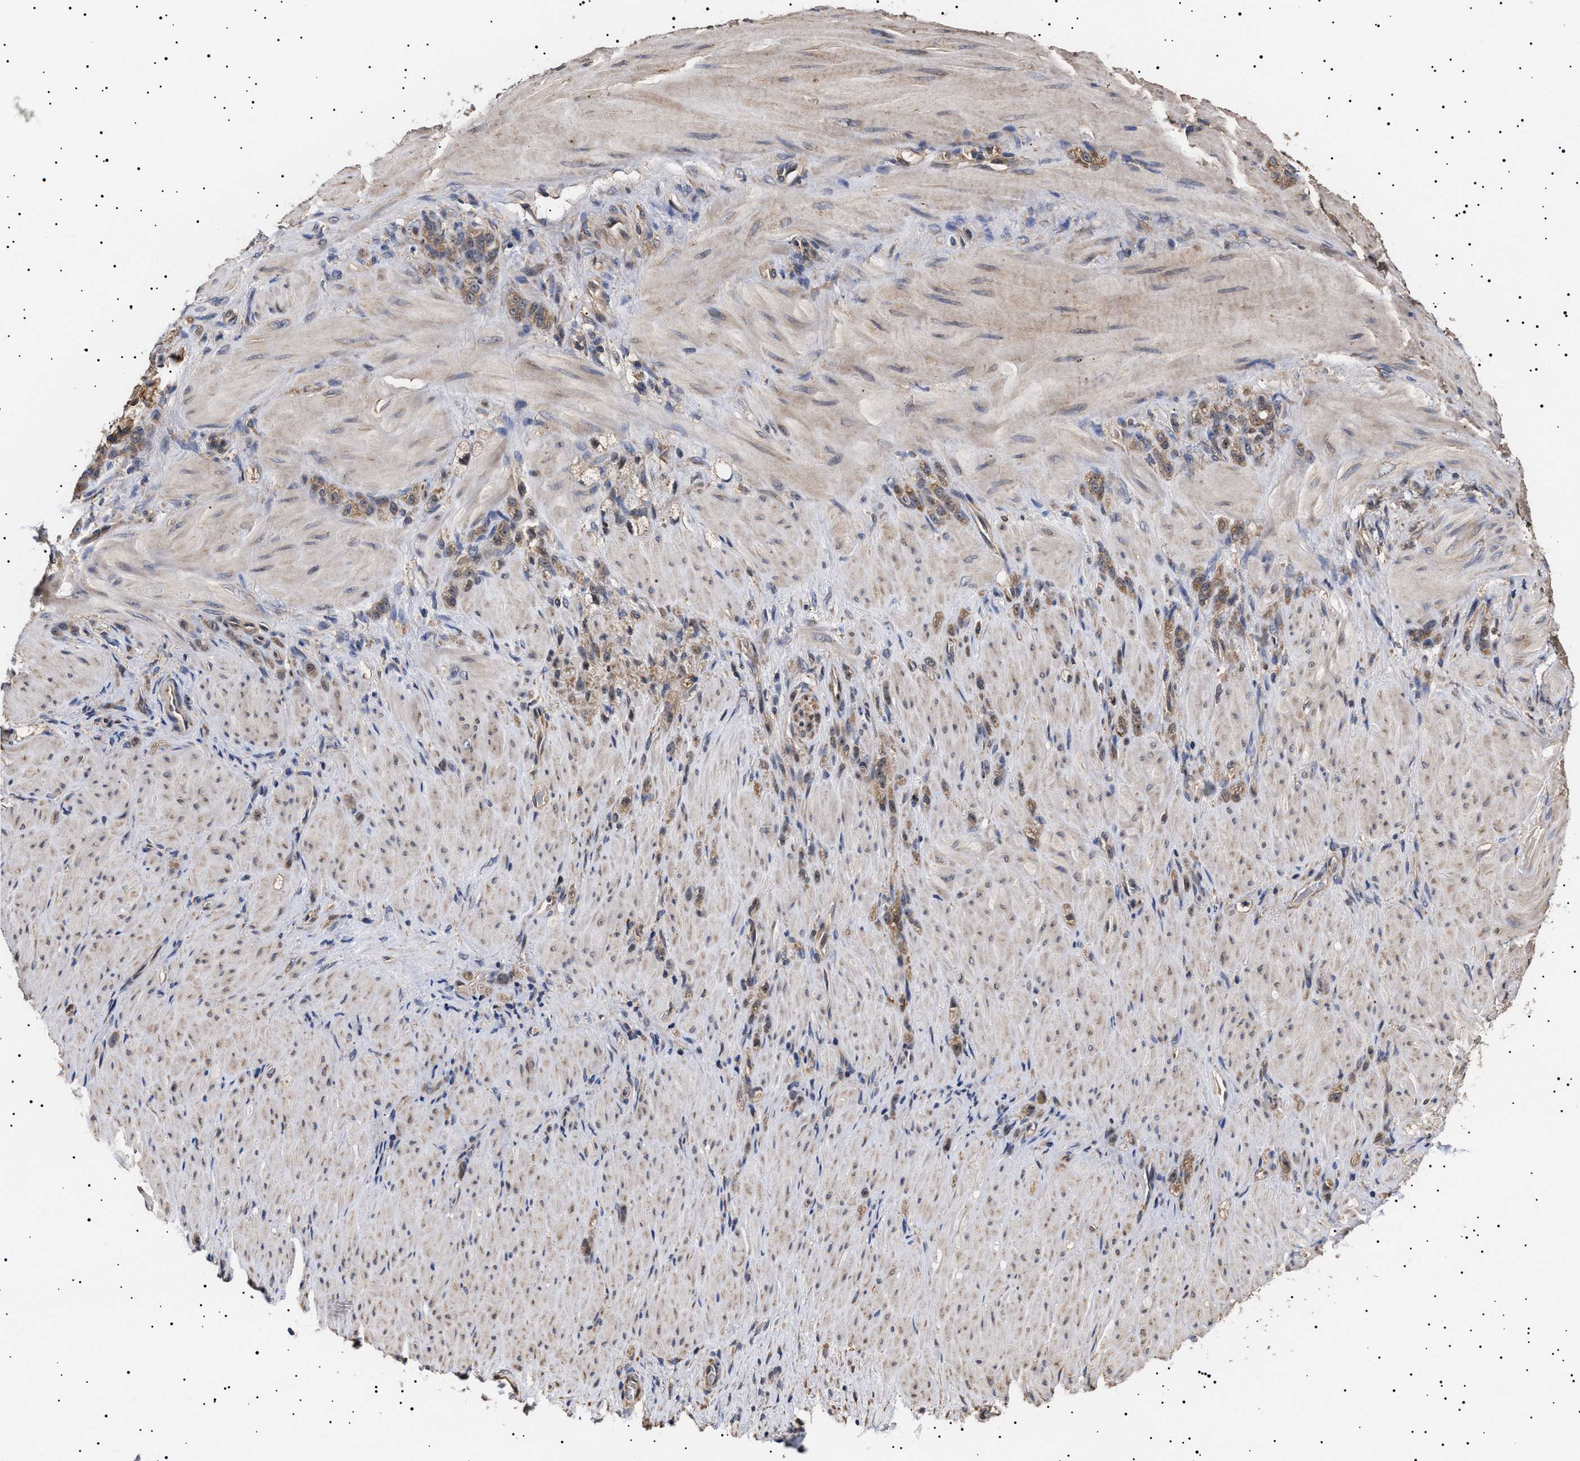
{"staining": {"intensity": "moderate", "quantity": ">75%", "location": "cytoplasmic/membranous"}, "tissue": "stomach cancer", "cell_type": "Tumor cells", "image_type": "cancer", "snomed": [{"axis": "morphology", "description": "Normal tissue, NOS"}, {"axis": "morphology", "description": "Adenocarcinoma, NOS"}, {"axis": "topography", "description": "Stomach"}], "caption": "A brown stain highlights moderate cytoplasmic/membranous staining of a protein in stomach cancer (adenocarcinoma) tumor cells. Using DAB (brown) and hematoxylin (blue) stains, captured at high magnification using brightfield microscopy.", "gene": "KRBA1", "patient": {"sex": "male", "age": 82}}